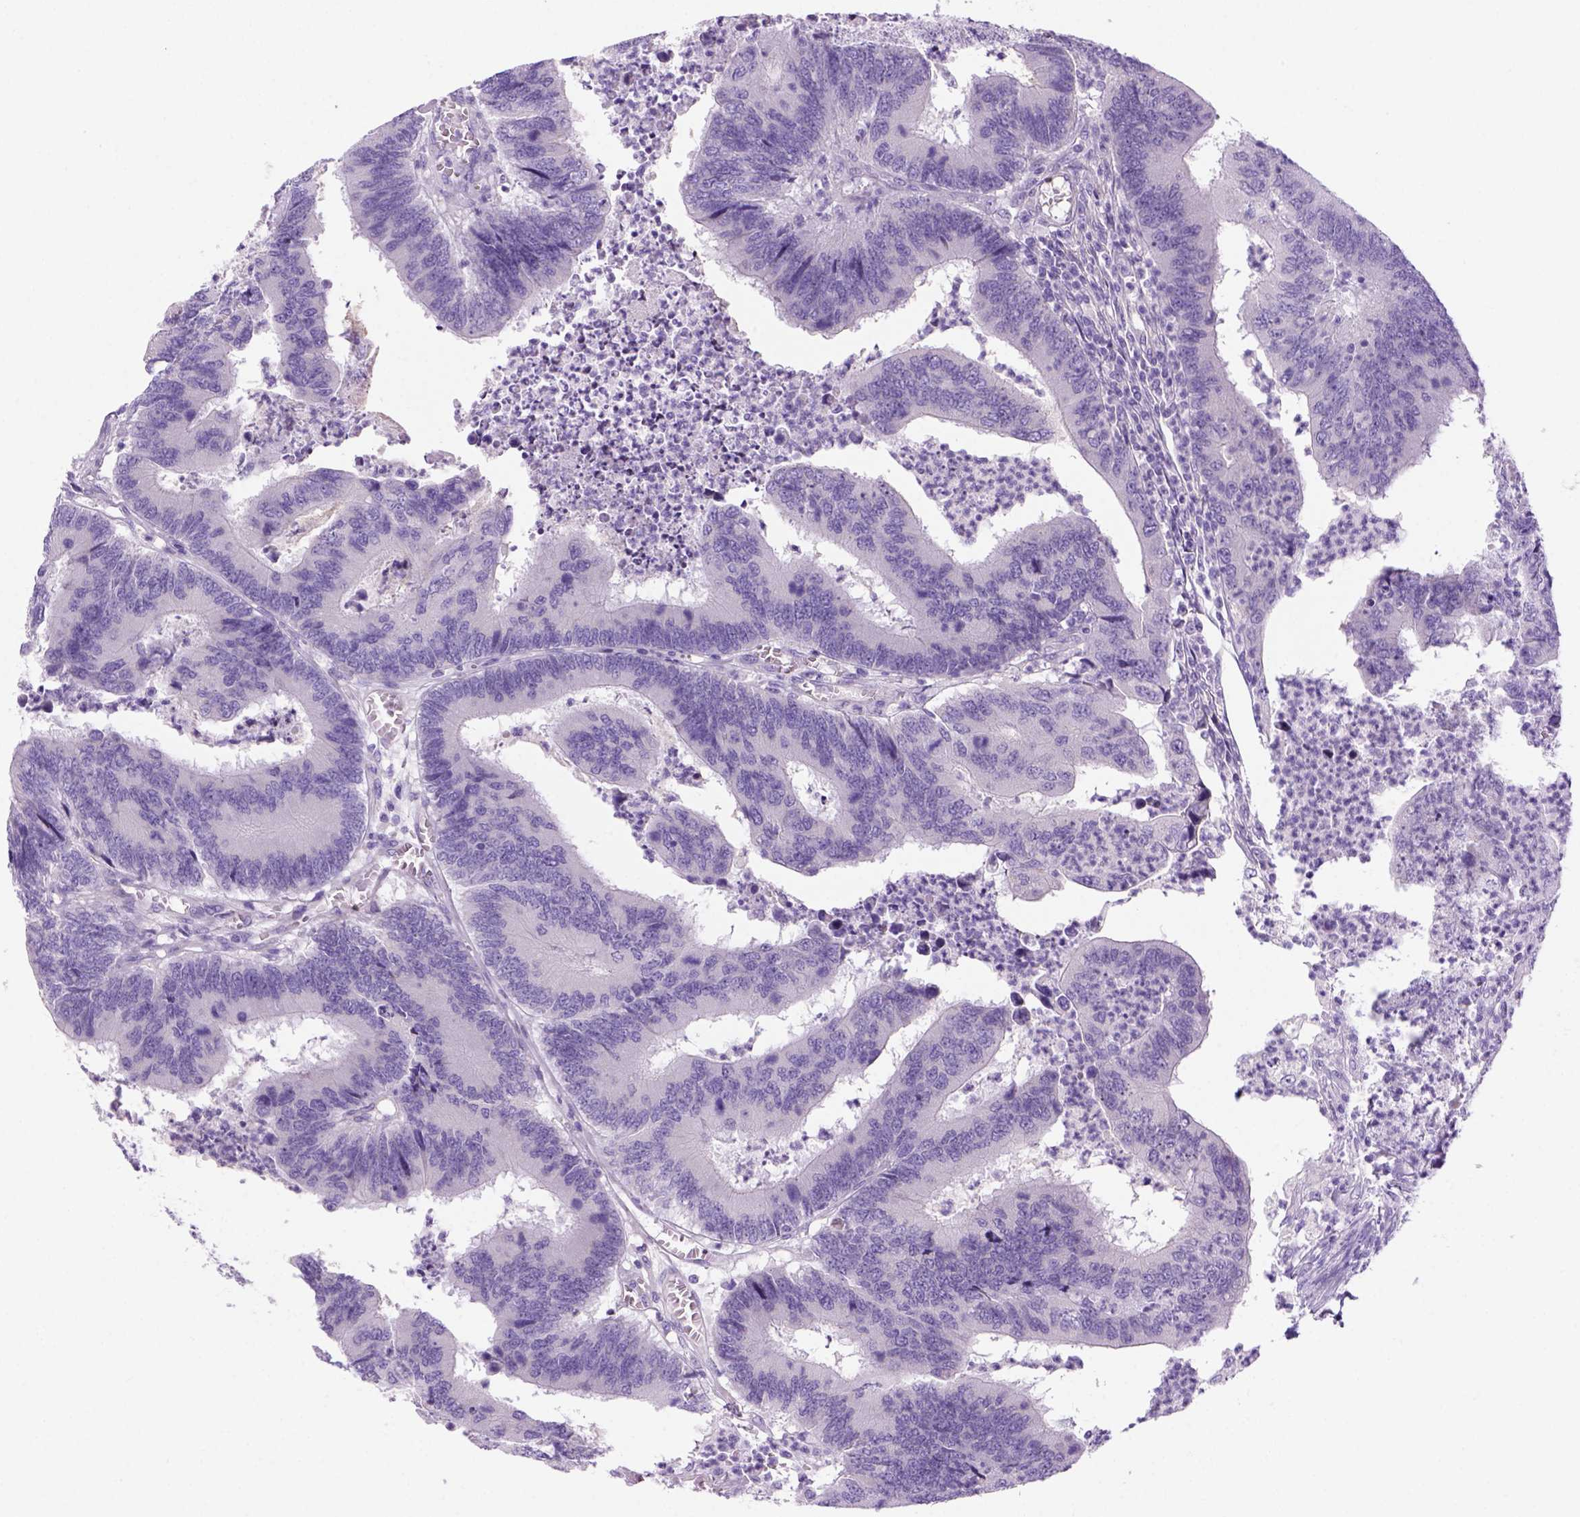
{"staining": {"intensity": "negative", "quantity": "none", "location": "none"}, "tissue": "colorectal cancer", "cell_type": "Tumor cells", "image_type": "cancer", "snomed": [{"axis": "morphology", "description": "Adenocarcinoma, NOS"}, {"axis": "topography", "description": "Colon"}], "caption": "Tumor cells show no significant protein staining in colorectal cancer (adenocarcinoma).", "gene": "DNAH11", "patient": {"sex": "female", "age": 67}}